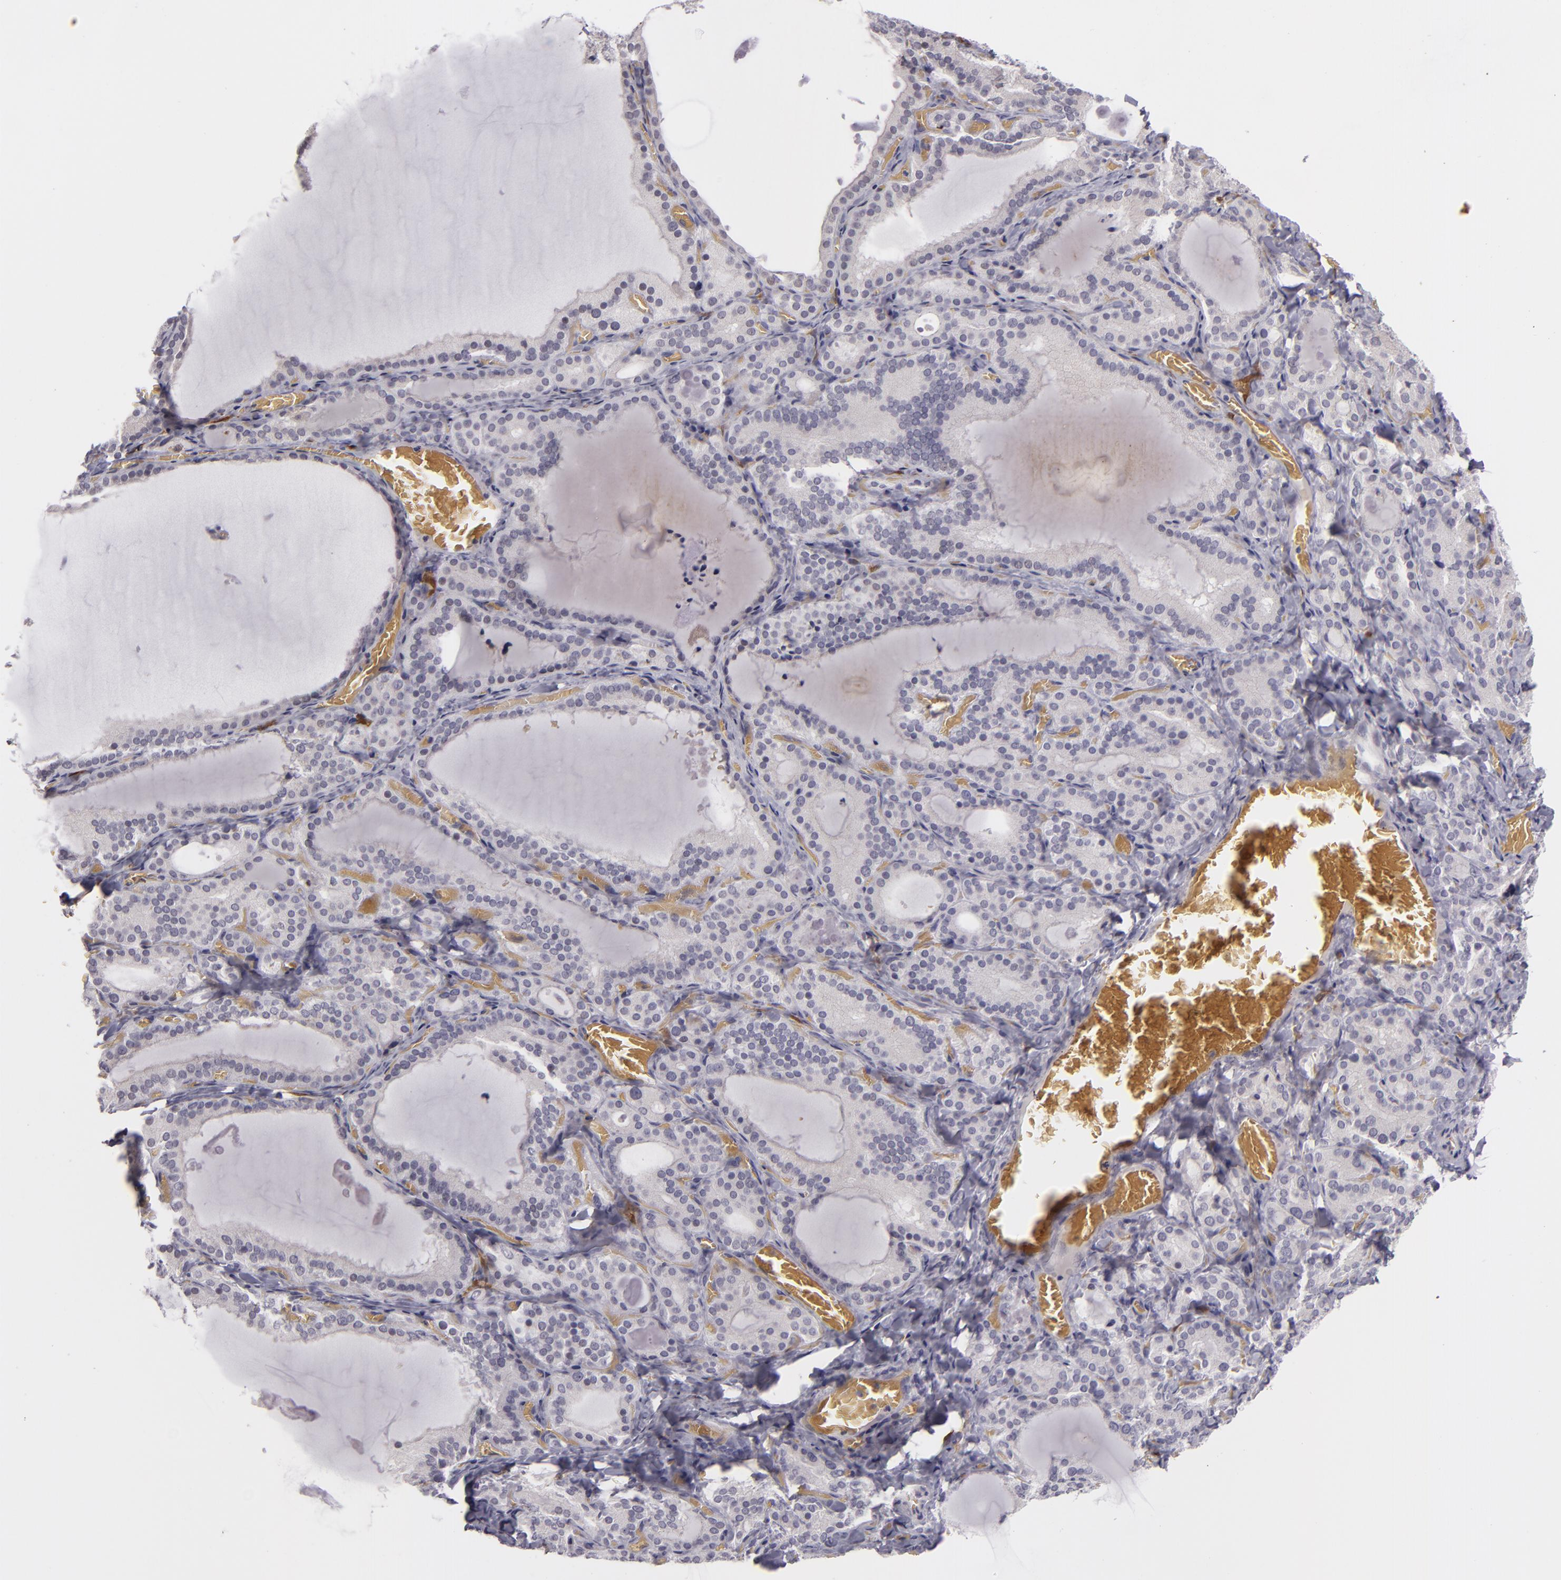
{"staining": {"intensity": "negative", "quantity": "none", "location": "none"}, "tissue": "thyroid gland", "cell_type": "Glandular cells", "image_type": "normal", "snomed": [{"axis": "morphology", "description": "Normal tissue, NOS"}, {"axis": "topography", "description": "Thyroid gland"}], "caption": "There is no significant positivity in glandular cells of thyroid gland. The staining is performed using DAB brown chromogen with nuclei counter-stained in using hematoxylin.", "gene": "SNCB", "patient": {"sex": "female", "age": 33}}